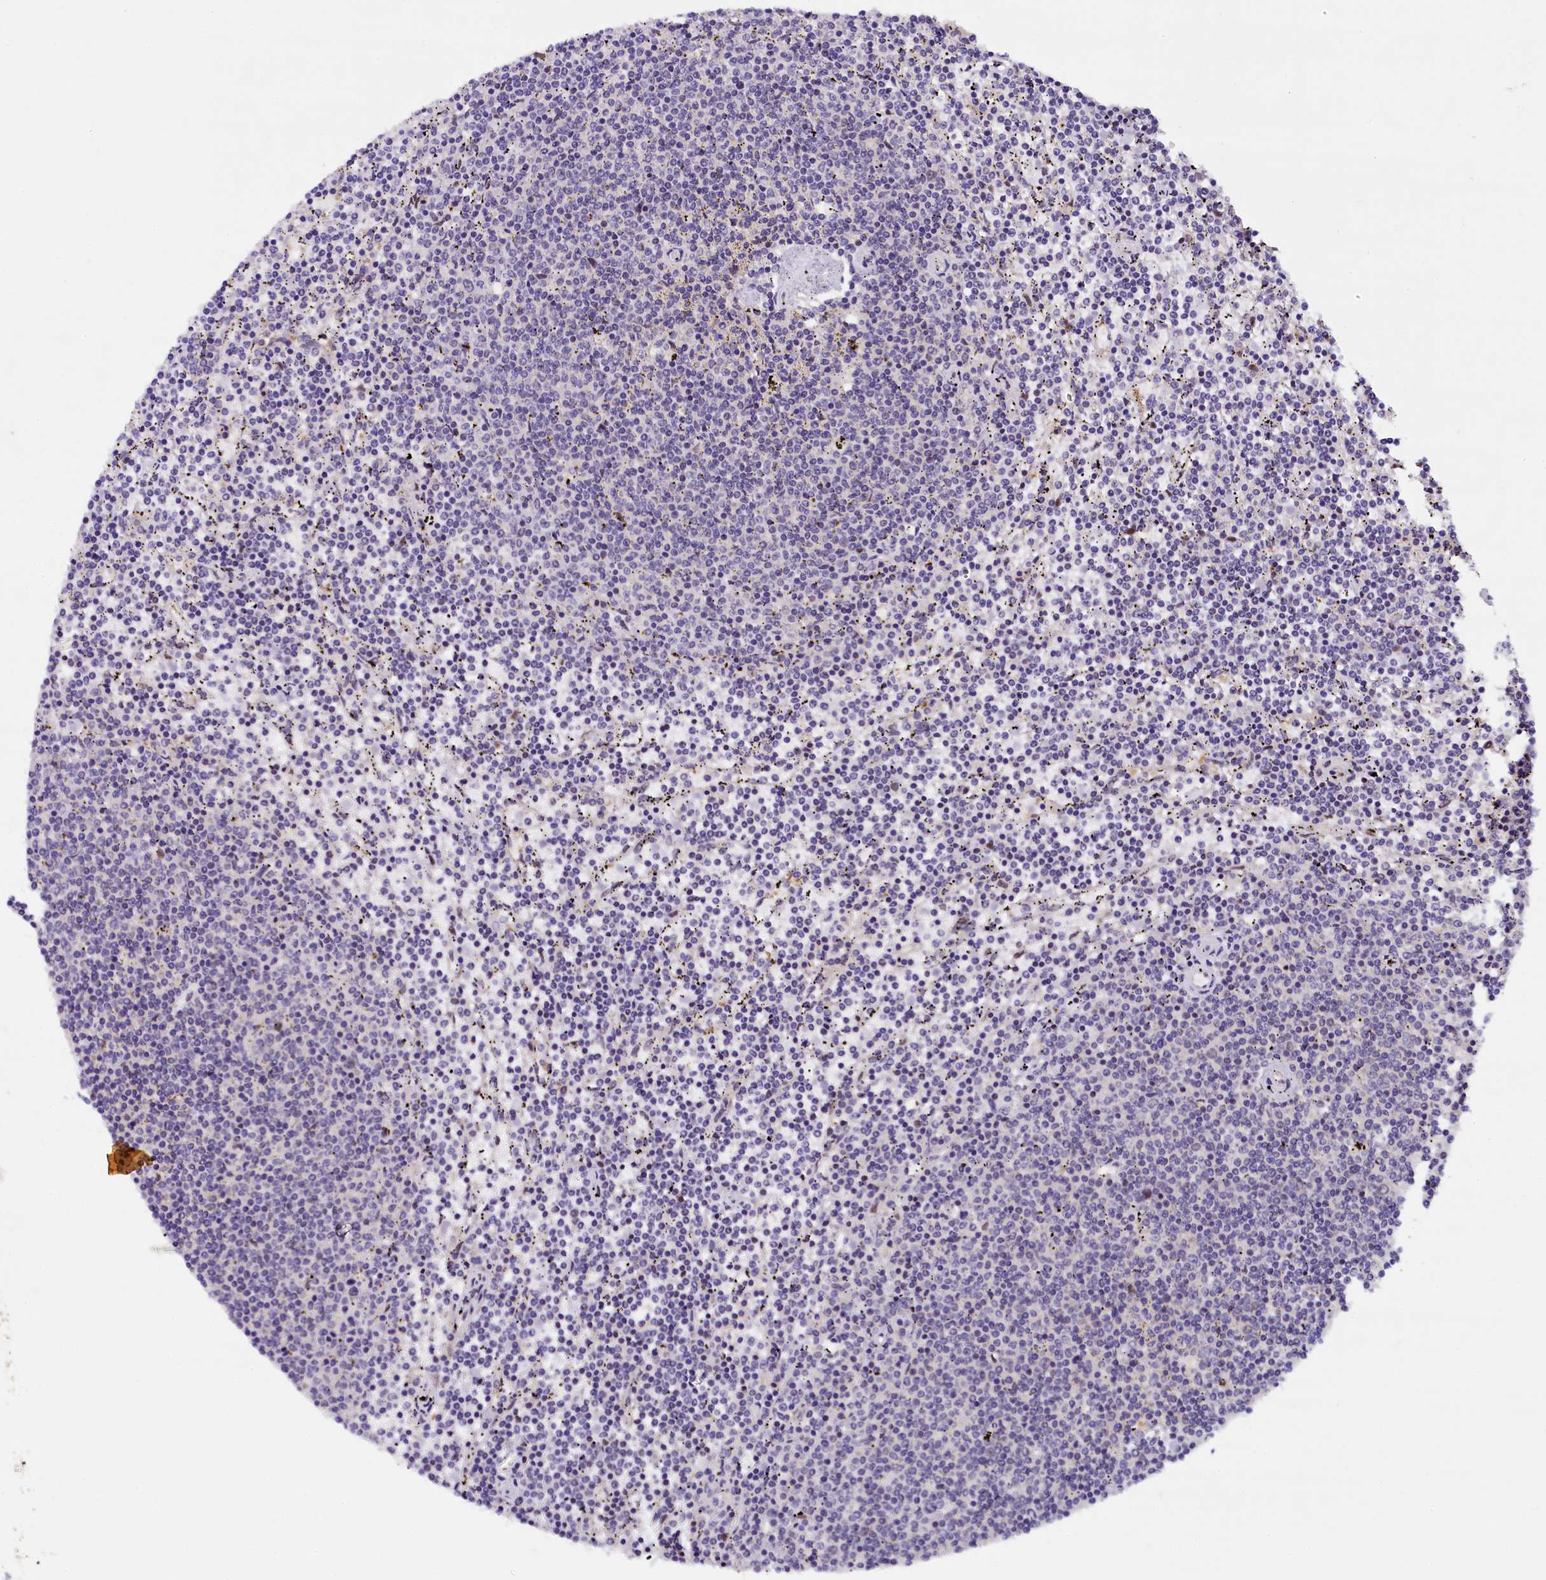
{"staining": {"intensity": "negative", "quantity": "none", "location": "none"}, "tissue": "lymphoma", "cell_type": "Tumor cells", "image_type": "cancer", "snomed": [{"axis": "morphology", "description": "Malignant lymphoma, non-Hodgkin's type, Low grade"}, {"axis": "topography", "description": "Spleen"}], "caption": "This is an immunohistochemistry histopathology image of human lymphoma. There is no positivity in tumor cells.", "gene": "IQCN", "patient": {"sex": "female", "age": 50}}